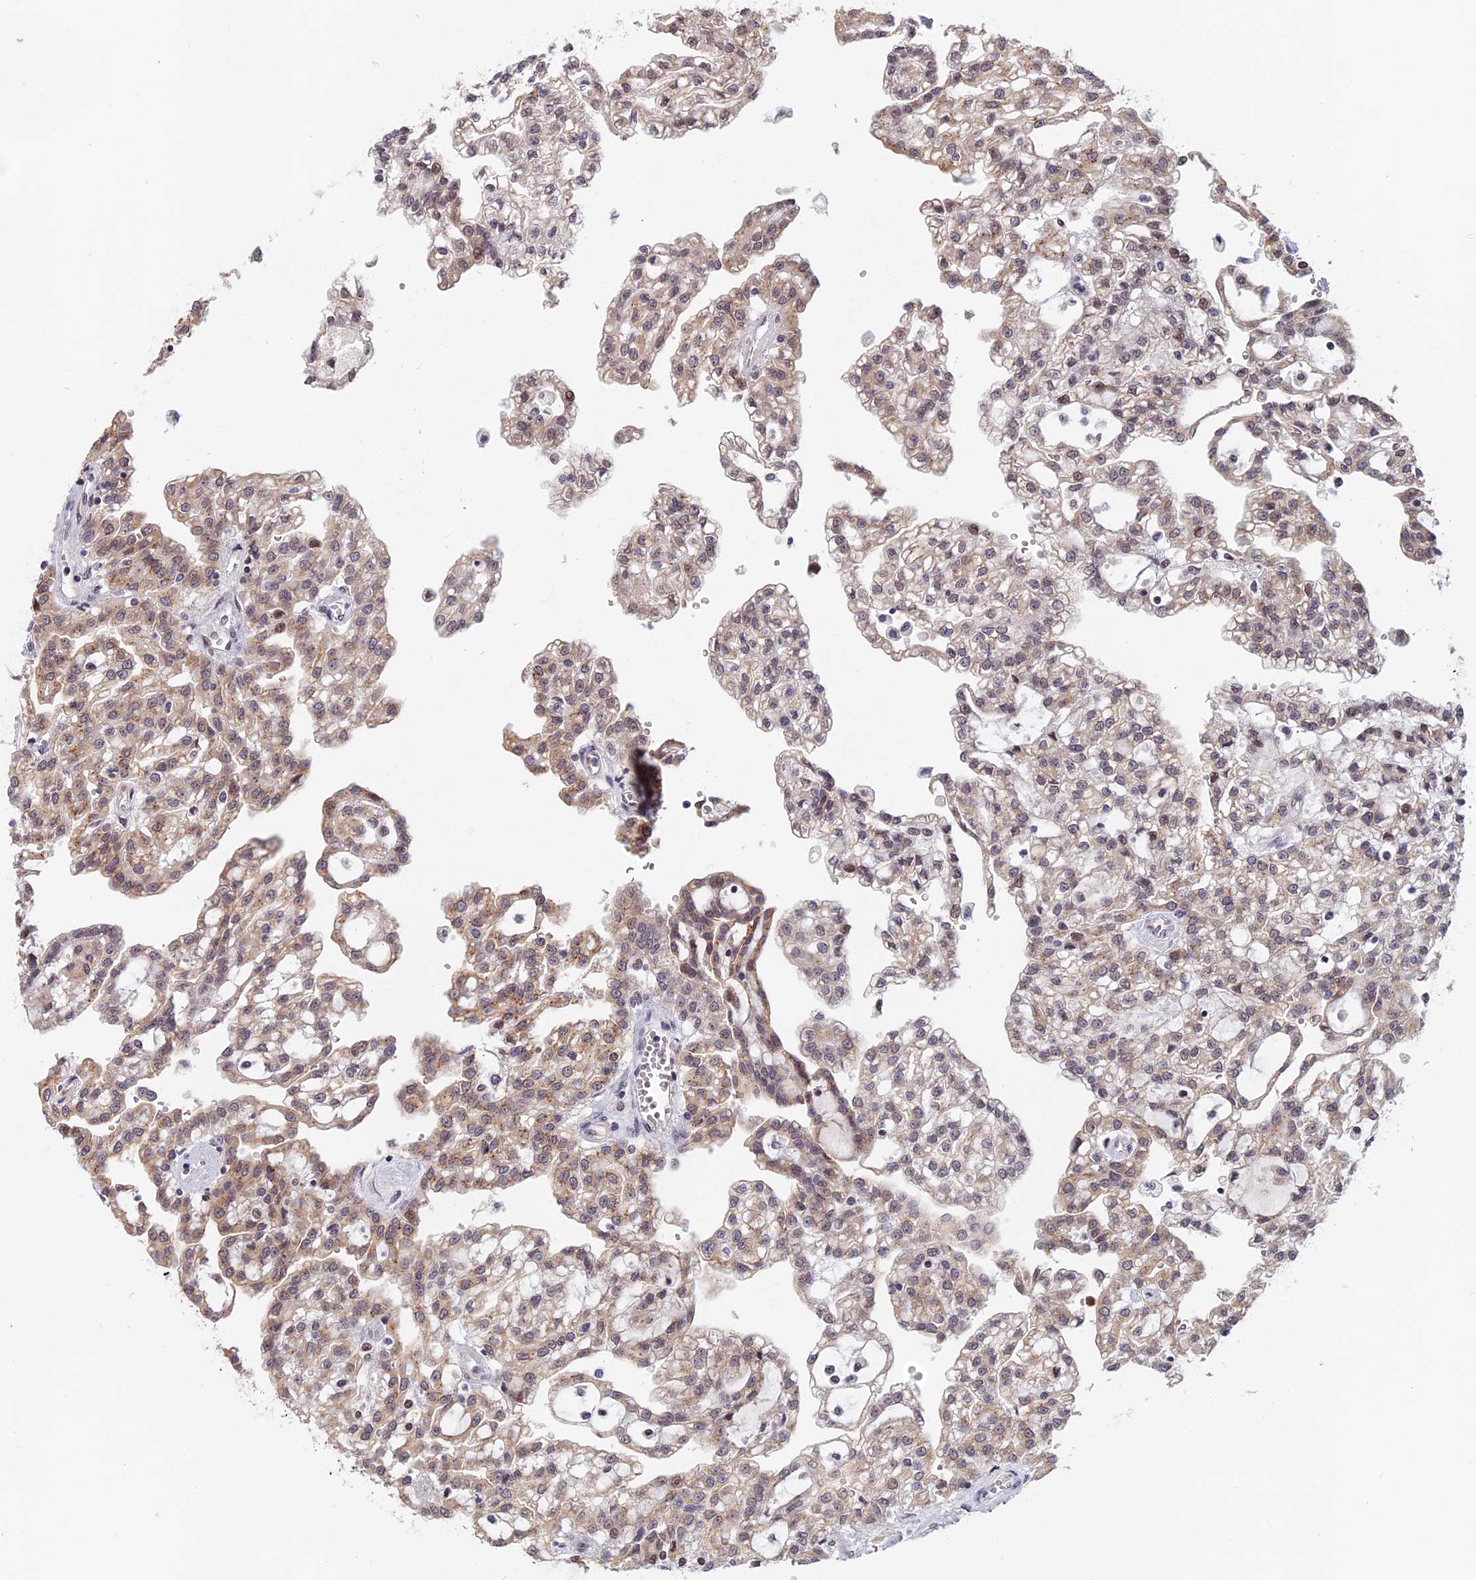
{"staining": {"intensity": "weak", "quantity": "25%-75%", "location": "cytoplasmic/membranous"}, "tissue": "renal cancer", "cell_type": "Tumor cells", "image_type": "cancer", "snomed": [{"axis": "morphology", "description": "Adenocarcinoma, NOS"}, {"axis": "topography", "description": "Kidney"}], "caption": "Protein positivity by immunohistochemistry reveals weak cytoplasmic/membranous staining in approximately 25%-75% of tumor cells in renal cancer (adenocarcinoma). The staining was performed using DAB, with brown indicating positive protein expression. Nuclei are stained blue with hematoxylin.", "gene": "CCDC113", "patient": {"sex": "male", "age": 63}}